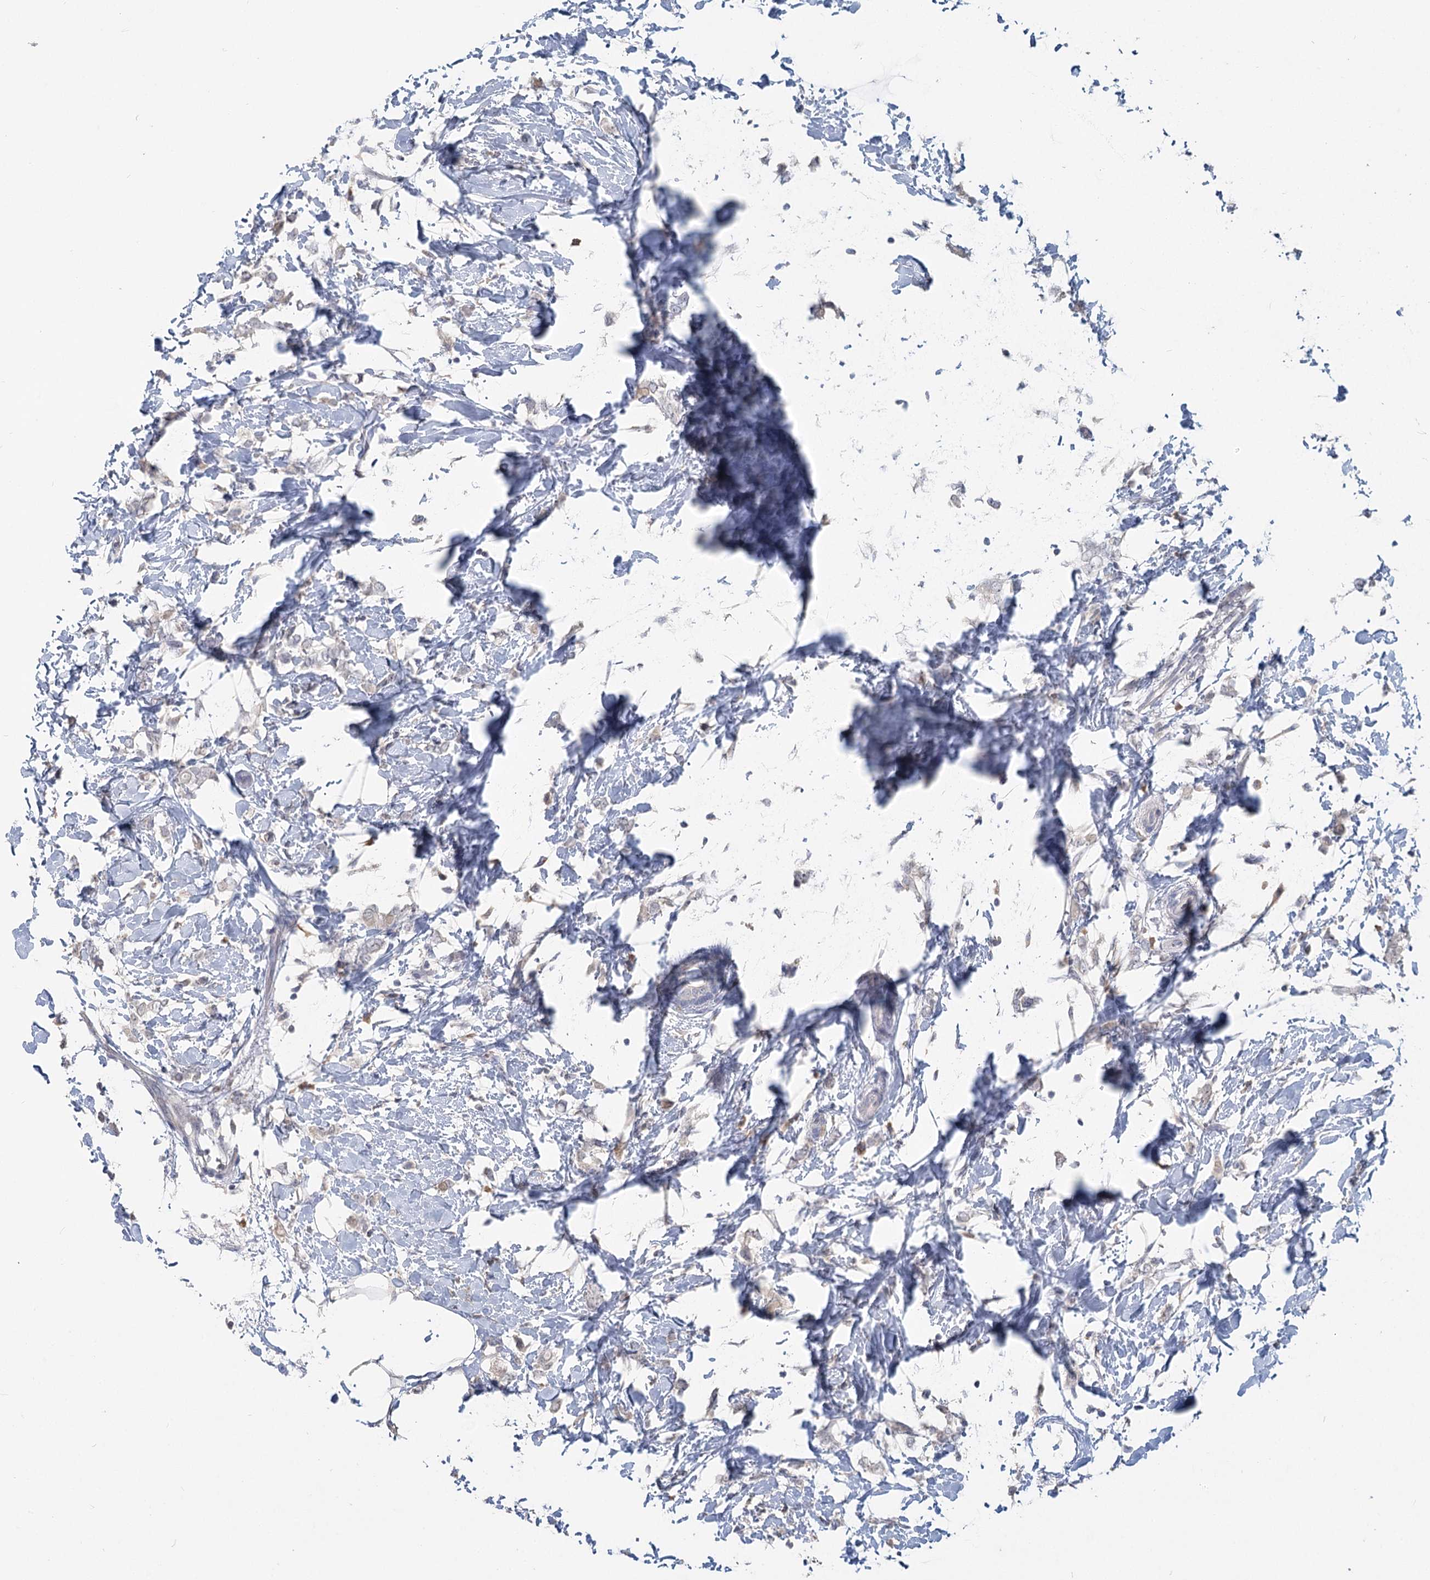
{"staining": {"intensity": "weak", "quantity": "<25%", "location": "cytoplasmic/membranous"}, "tissue": "breast cancer", "cell_type": "Tumor cells", "image_type": "cancer", "snomed": [{"axis": "morphology", "description": "Normal tissue, NOS"}, {"axis": "morphology", "description": "Lobular carcinoma"}, {"axis": "topography", "description": "Breast"}], "caption": "Breast cancer (lobular carcinoma) was stained to show a protein in brown. There is no significant positivity in tumor cells.", "gene": "SLC9A3", "patient": {"sex": "female", "age": 47}}